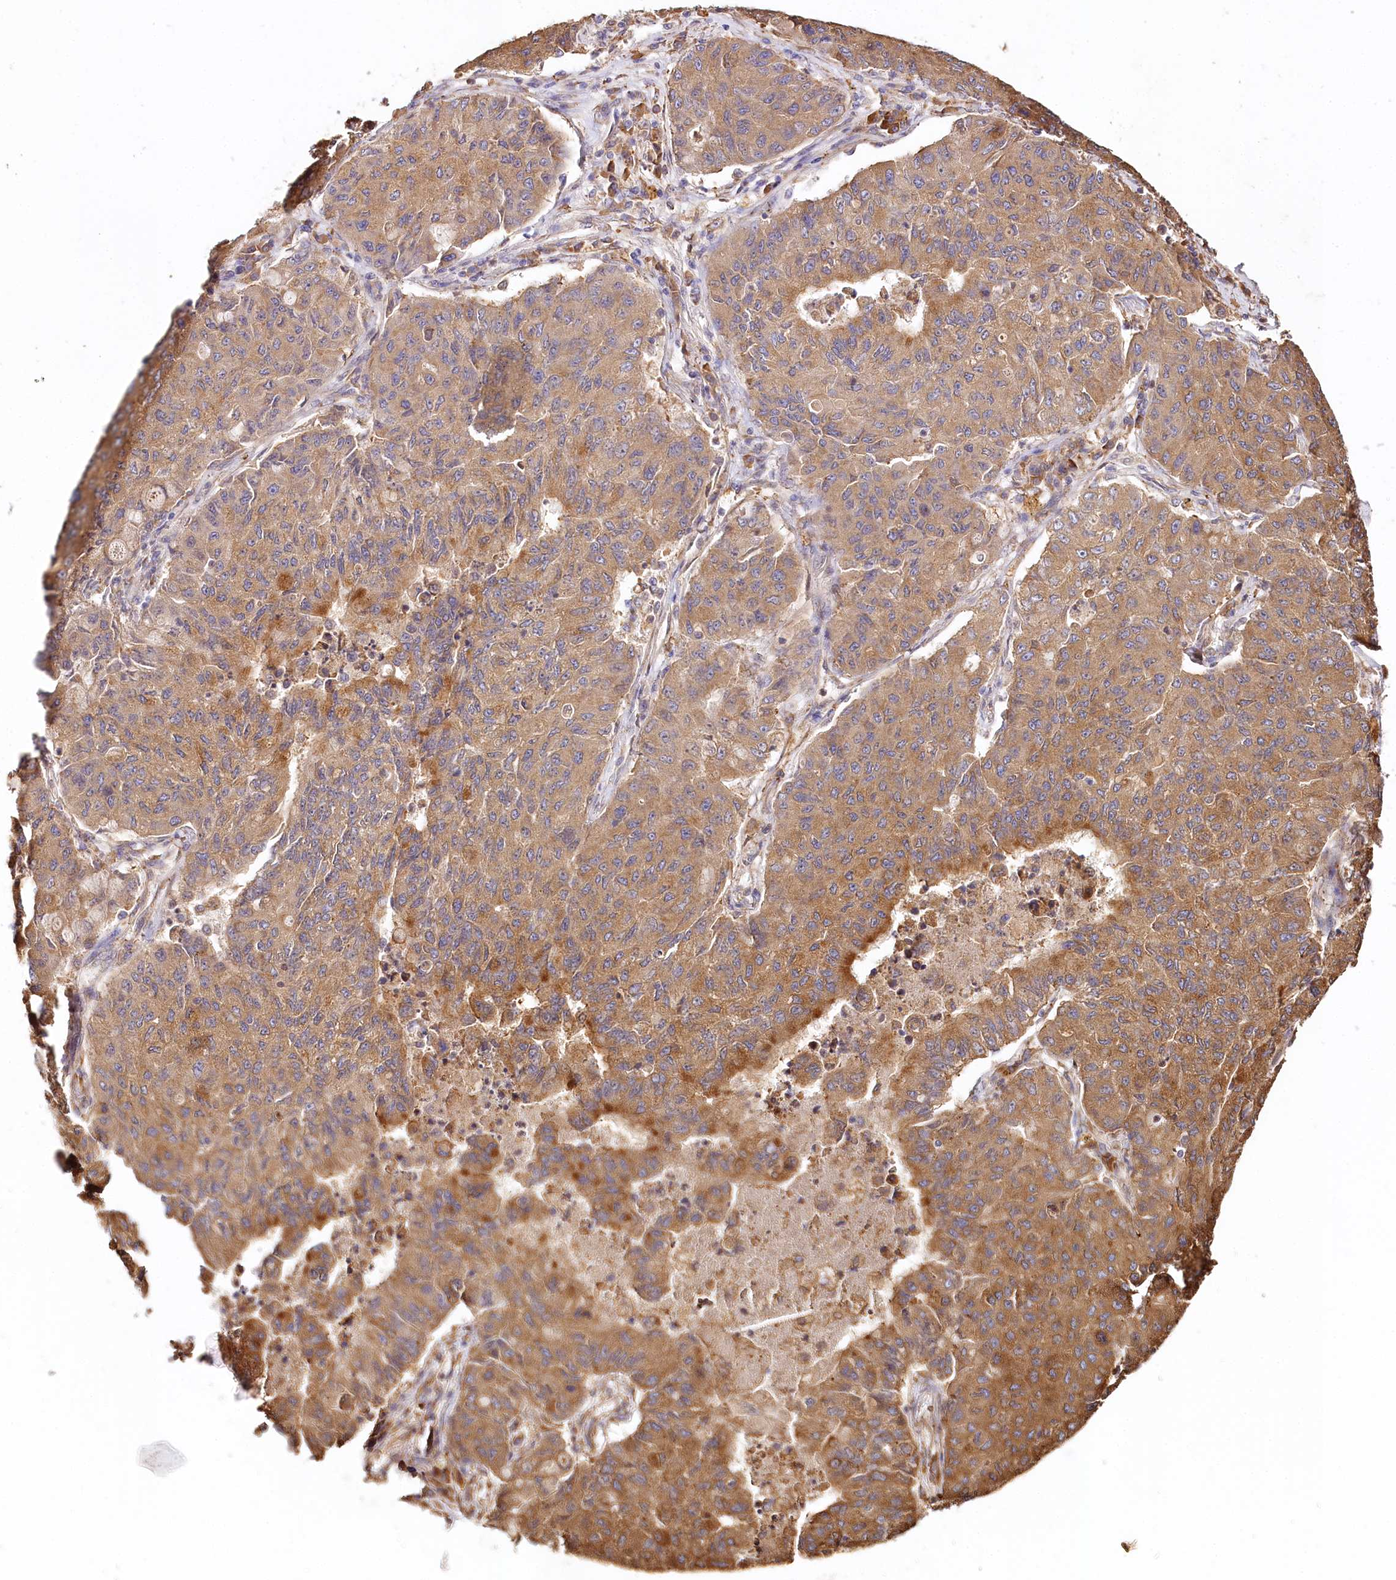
{"staining": {"intensity": "strong", "quantity": ">75%", "location": "cytoplasmic/membranous"}, "tissue": "lung cancer", "cell_type": "Tumor cells", "image_type": "cancer", "snomed": [{"axis": "morphology", "description": "Squamous cell carcinoma, NOS"}, {"axis": "topography", "description": "Lung"}], "caption": "Protein staining displays strong cytoplasmic/membranous expression in approximately >75% of tumor cells in squamous cell carcinoma (lung). The staining is performed using DAB brown chromogen to label protein expression. The nuclei are counter-stained blue using hematoxylin.", "gene": "VEGFA", "patient": {"sex": "male", "age": 74}}